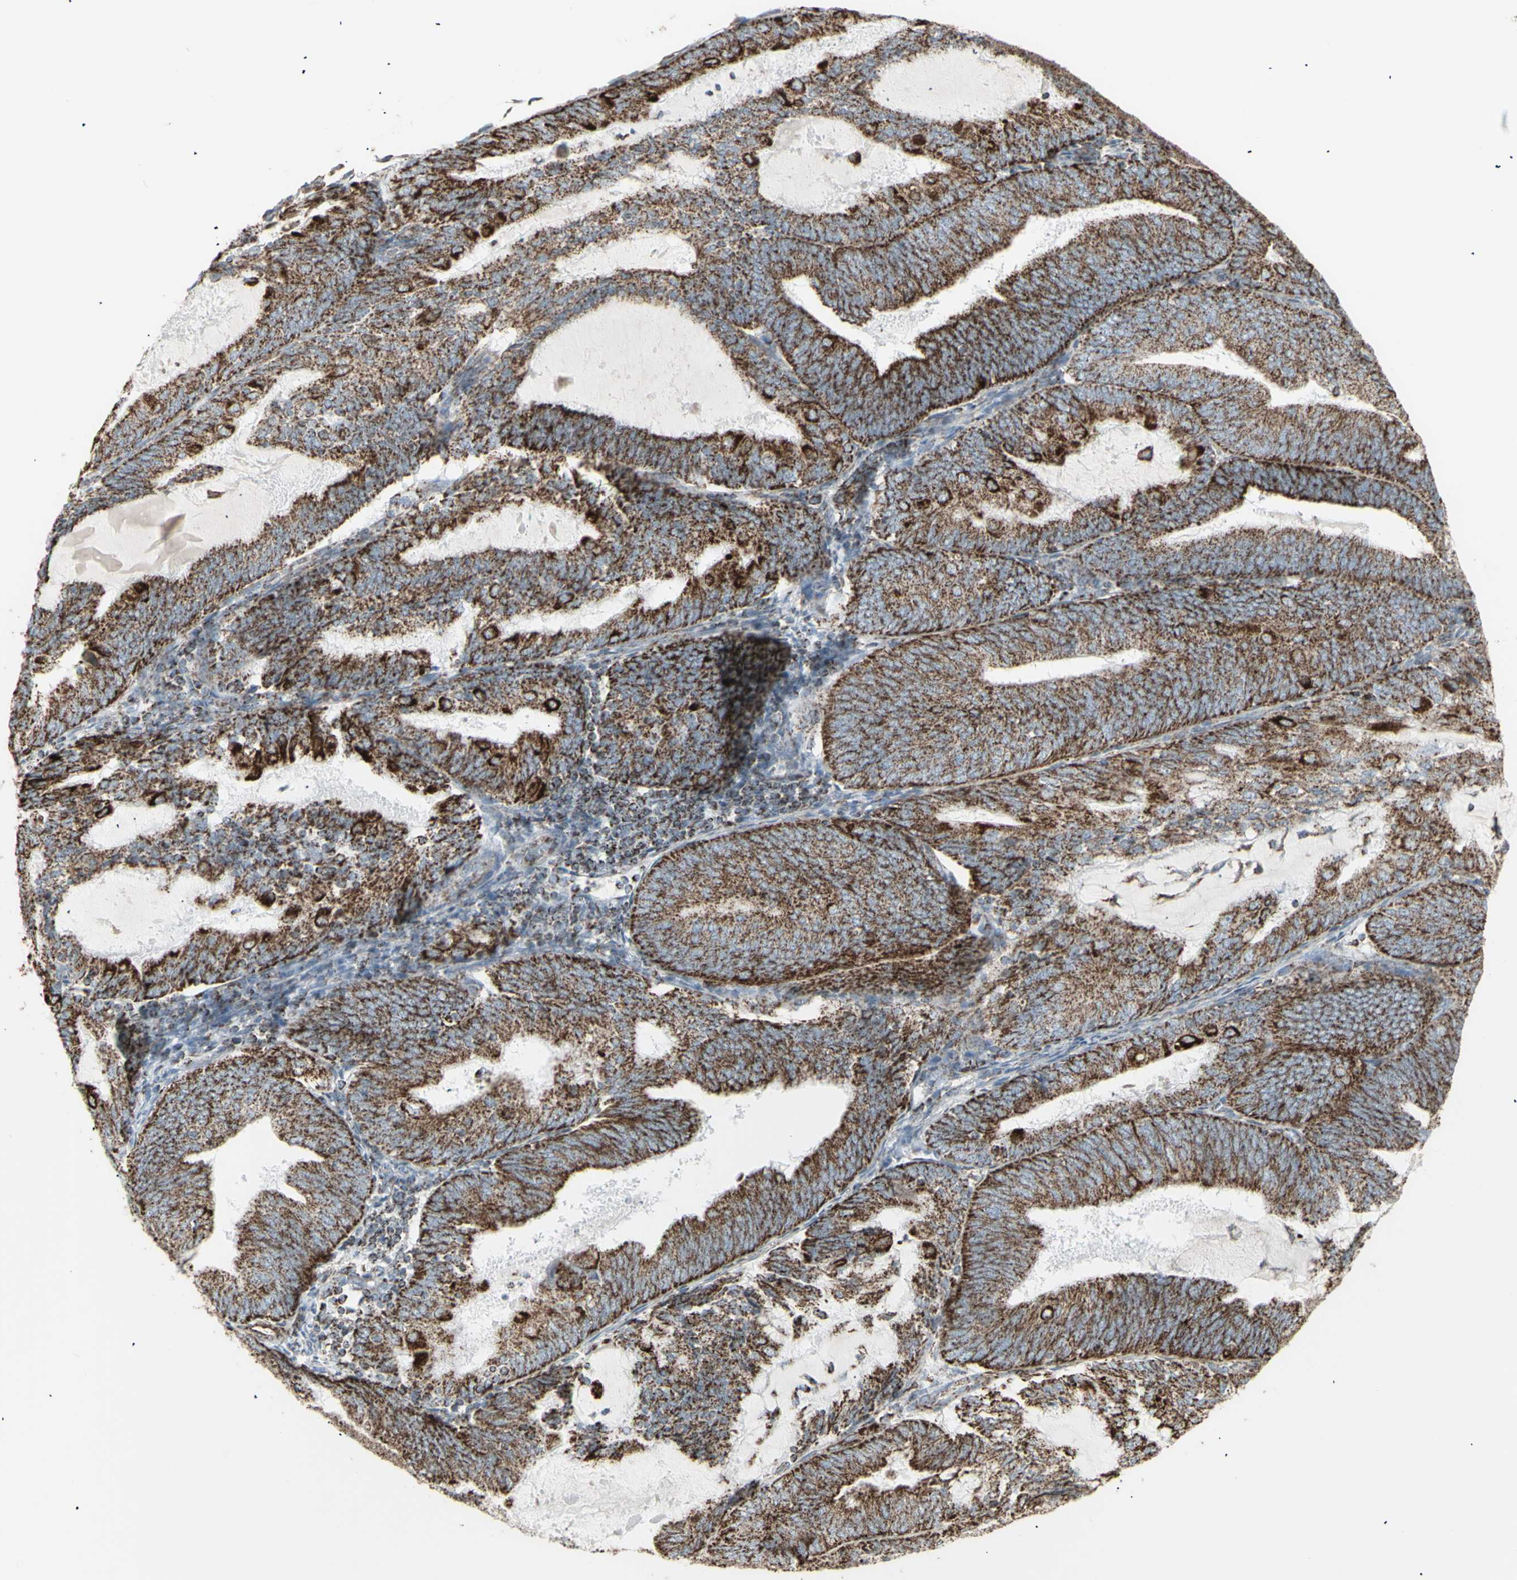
{"staining": {"intensity": "strong", "quantity": ">75%", "location": "cytoplasmic/membranous"}, "tissue": "endometrial cancer", "cell_type": "Tumor cells", "image_type": "cancer", "snomed": [{"axis": "morphology", "description": "Adenocarcinoma, NOS"}, {"axis": "topography", "description": "Endometrium"}], "caption": "Endometrial cancer was stained to show a protein in brown. There is high levels of strong cytoplasmic/membranous expression in about >75% of tumor cells. (IHC, brightfield microscopy, high magnification).", "gene": "PLGRKT", "patient": {"sex": "female", "age": 81}}